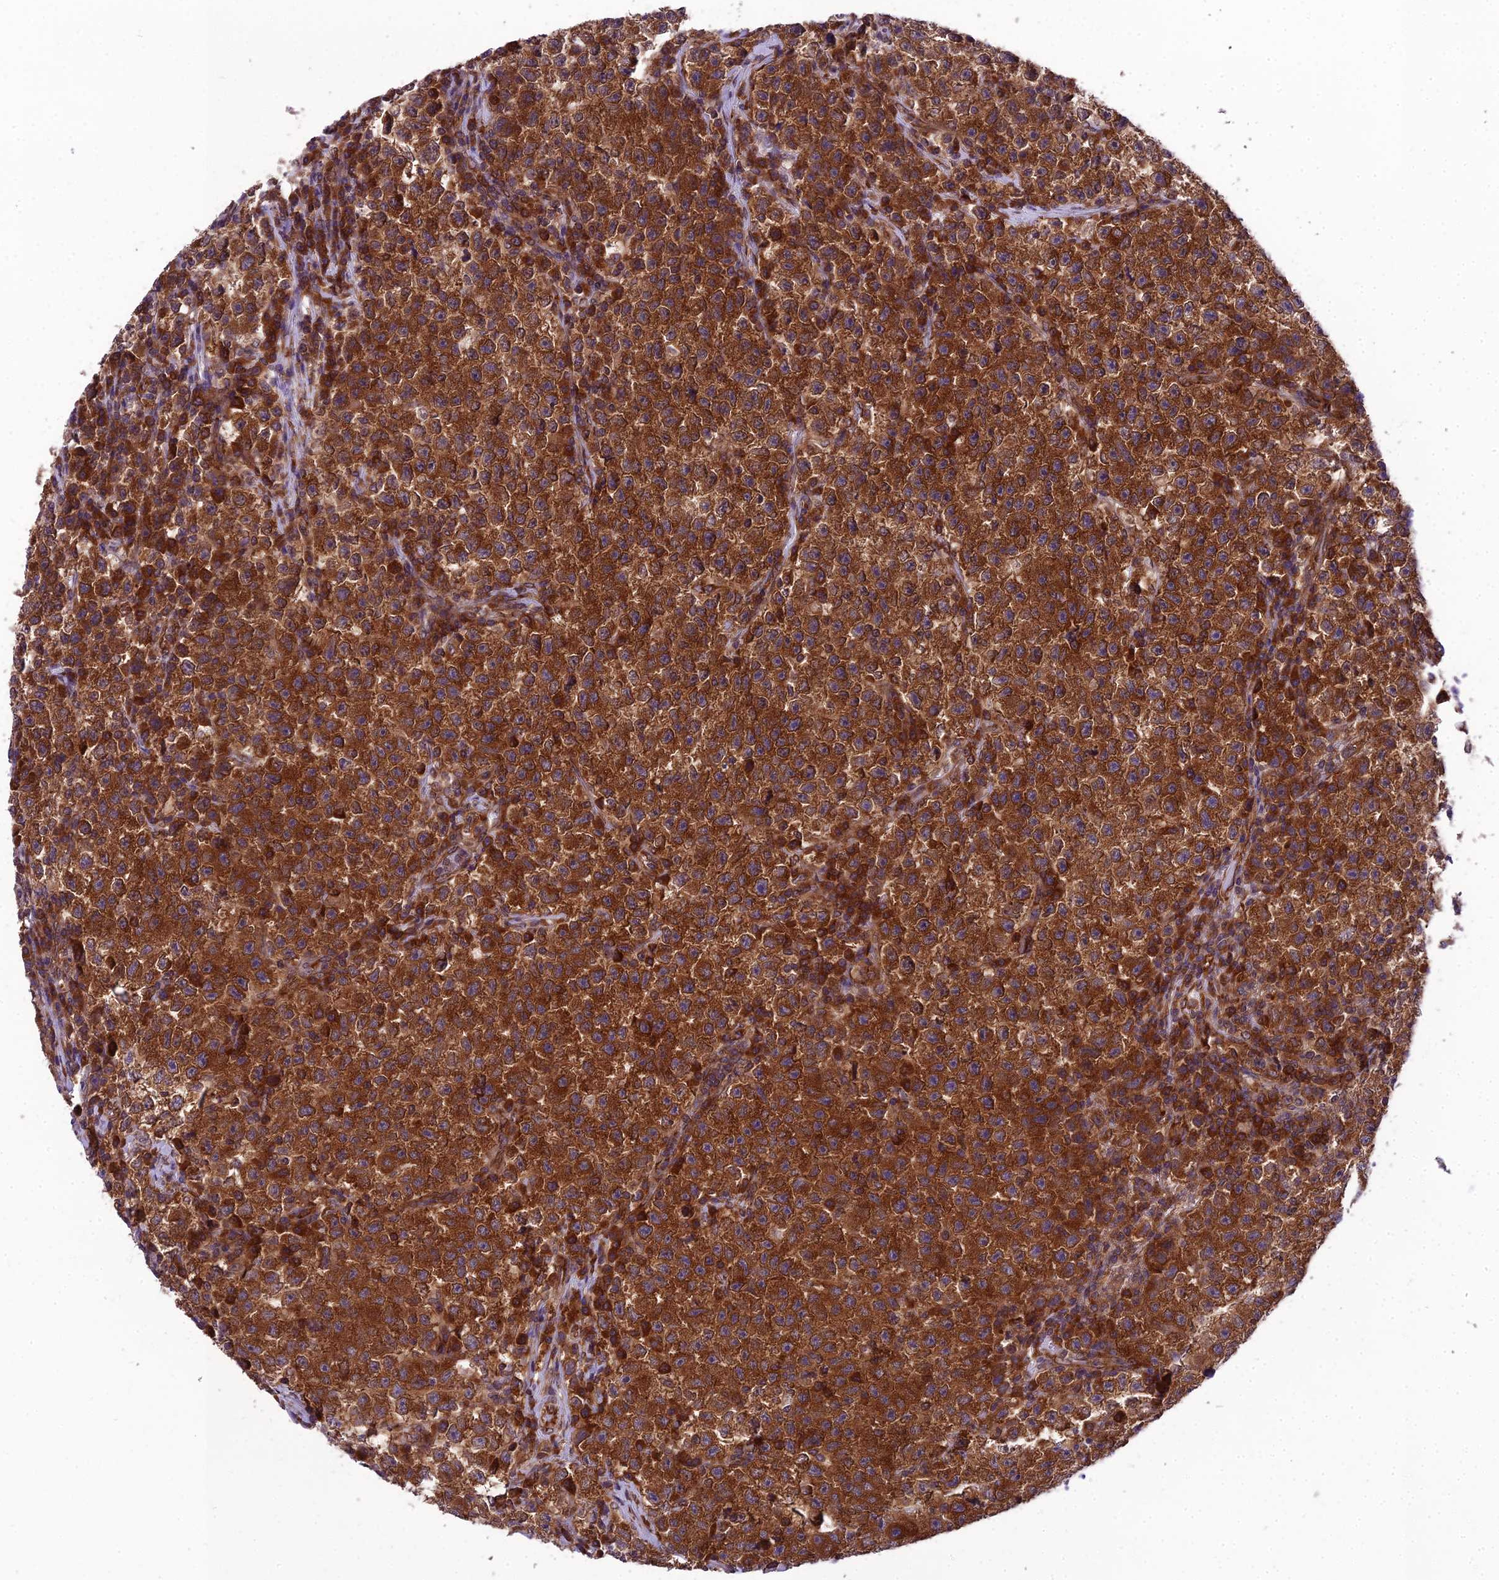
{"staining": {"intensity": "strong", "quantity": ">75%", "location": "cytoplasmic/membranous"}, "tissue": "testis cancer", "cell_type": "Tumor cells", "image_type": "cancer", "snomed": [{"axis": "morphology", "description": "Seminoma, NOS"}, {"axis": "topography", "description": "Testis"}], "caption": "Strong cytoplasmic/membranous expression is identified in about >75% of tumor cells in testis seminoma.", "gene": "DHCR7", "patient": {"sex": "male", "age": 22}}